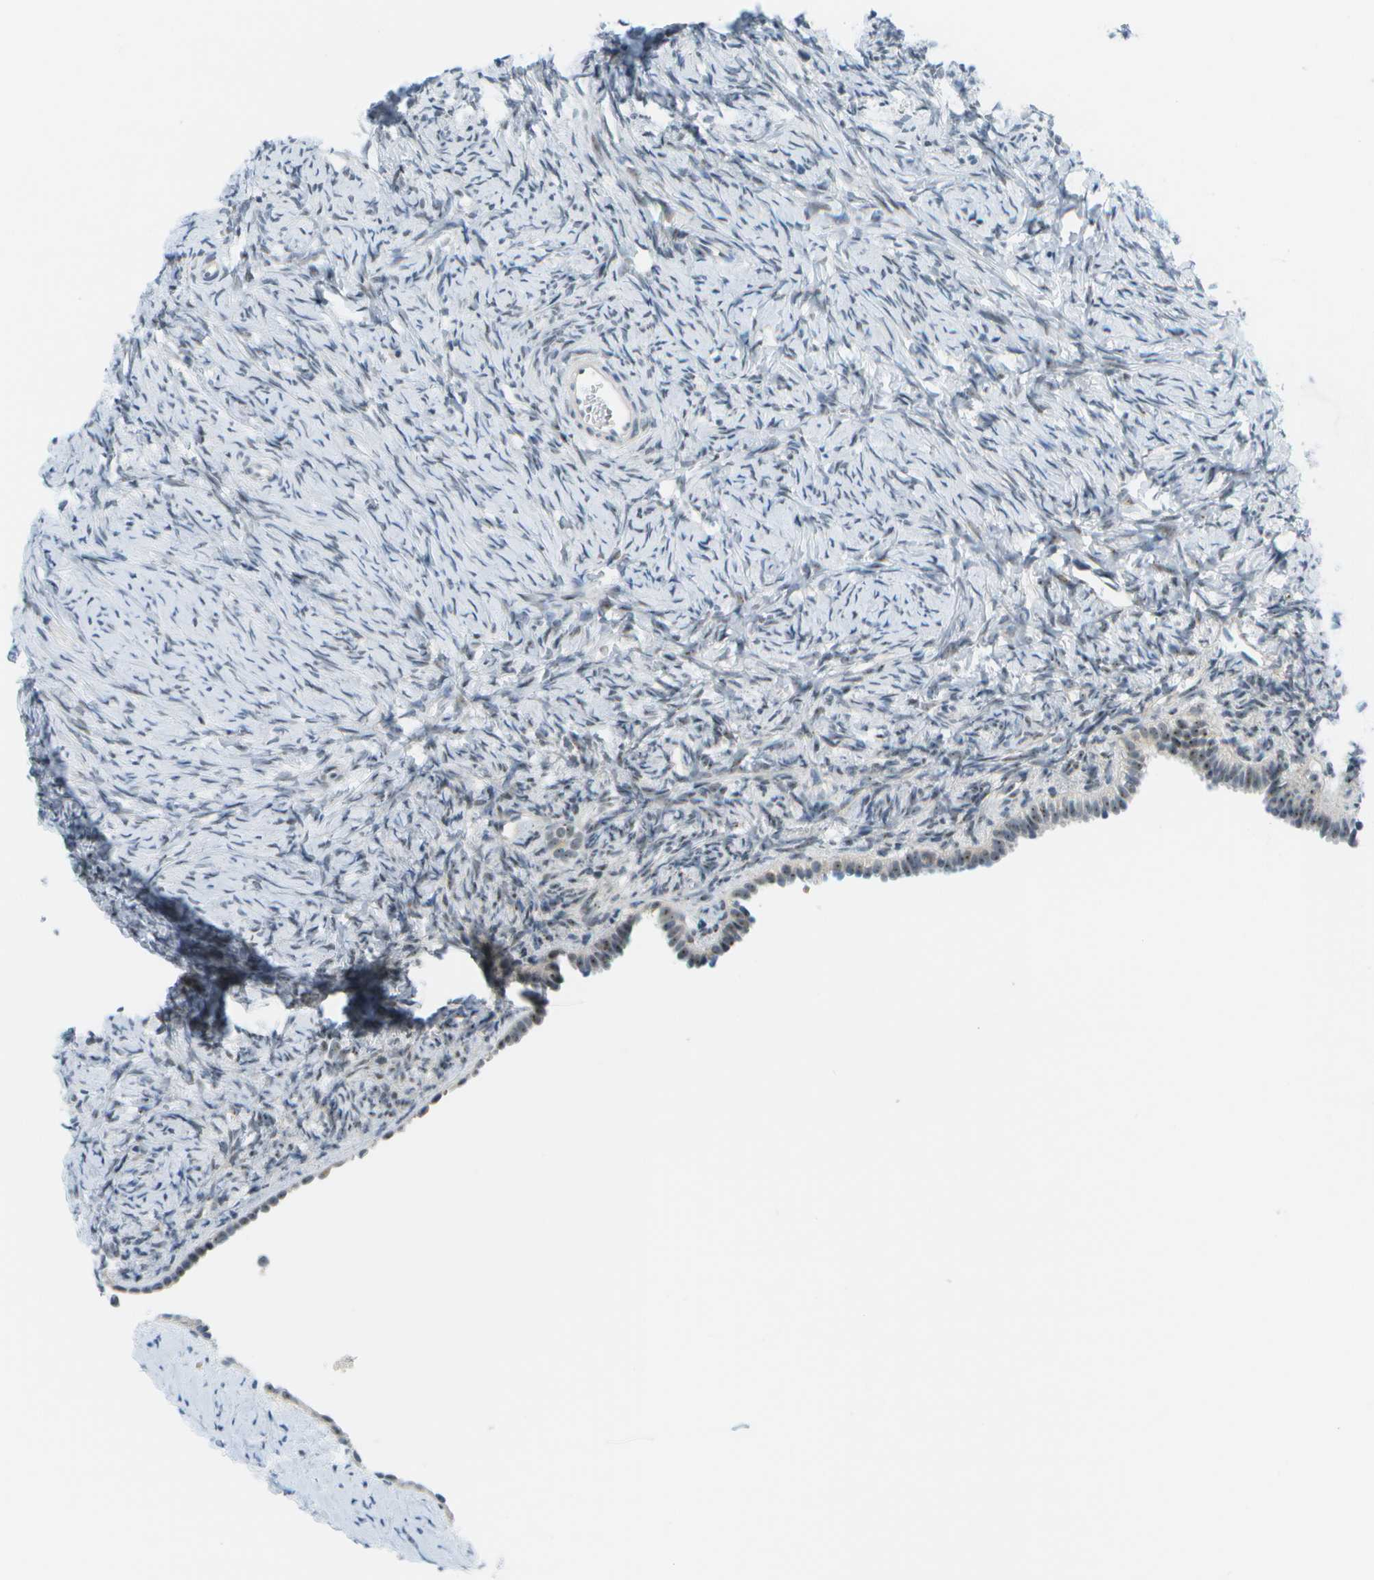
{"staining": {"intensity": "negative", "quantity": "none", "location": "none"}, "tissue": "ovary", "cell_type": "Ovarian stroma cells", "image_type": "normal", "snomed": [{"axis": "morphology", "description": "Normal tissue, NOS"}, {"axis": "topography", "description": "Ovary"}], "caption": "Immunohistochemical staining of benign human ovary shows no significant positivity in ovarian stroma cells.", "gene": "PITHD1", "patient": {"sex": "female", "age": 33}}